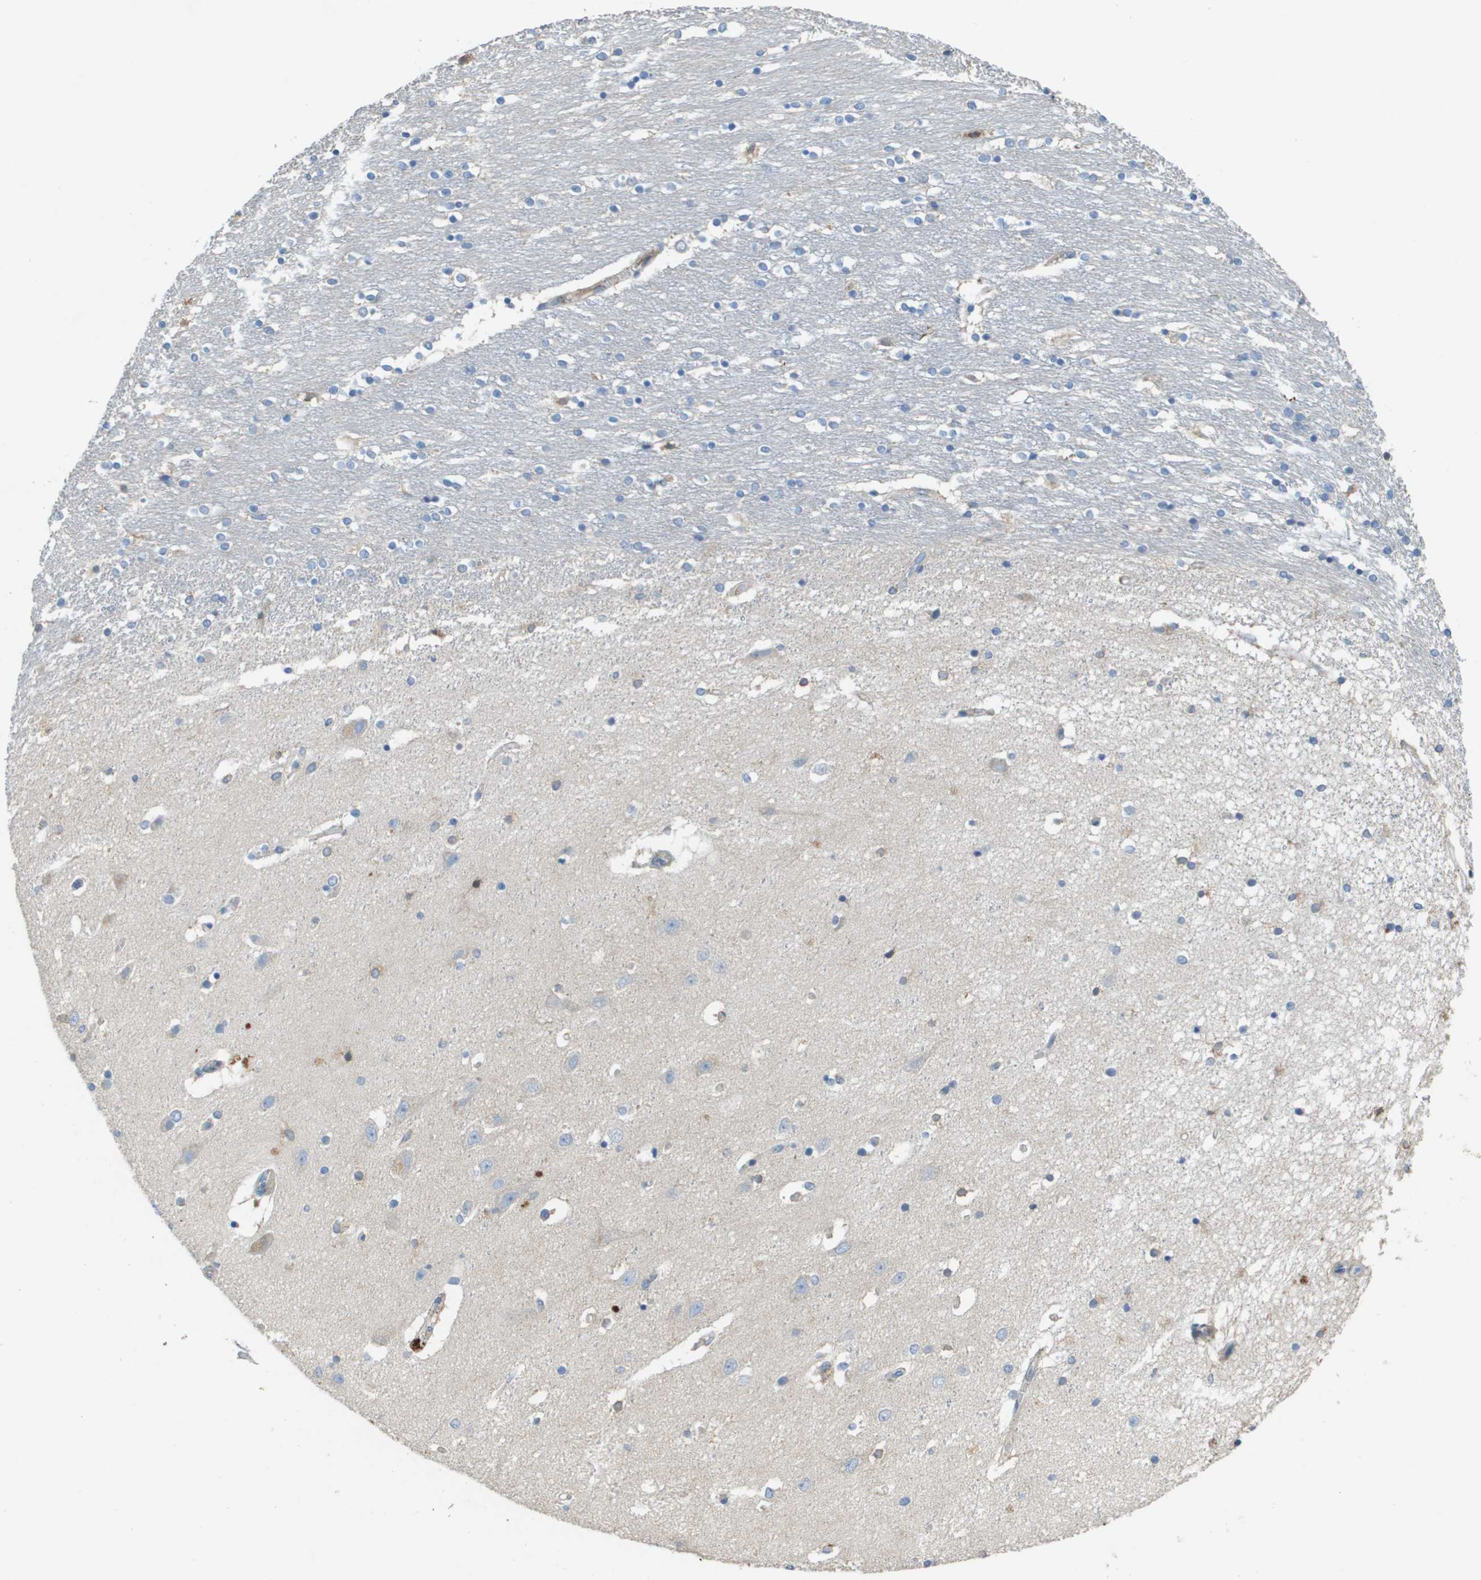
{"staining": {"intensity": "moderate", "quantity": "<25%", "location": "cytoplasmic/membranous"}, "tissue": "caudate", "cell_type": "Glial cells", "image_type": "normal", "snomed": [{"axis": "morphology", "description": "Normal tissue, NOS"}, {"axis": "topography", "description": "Lateral ventricle wall"}], "caption": "This is an image of IHC staining of normal caudate, which shows moderate expression in the cytoplasmic/membranous of glial cells.", "gene": "CASP10", "patient": {"sex": "female", "age": 54}}